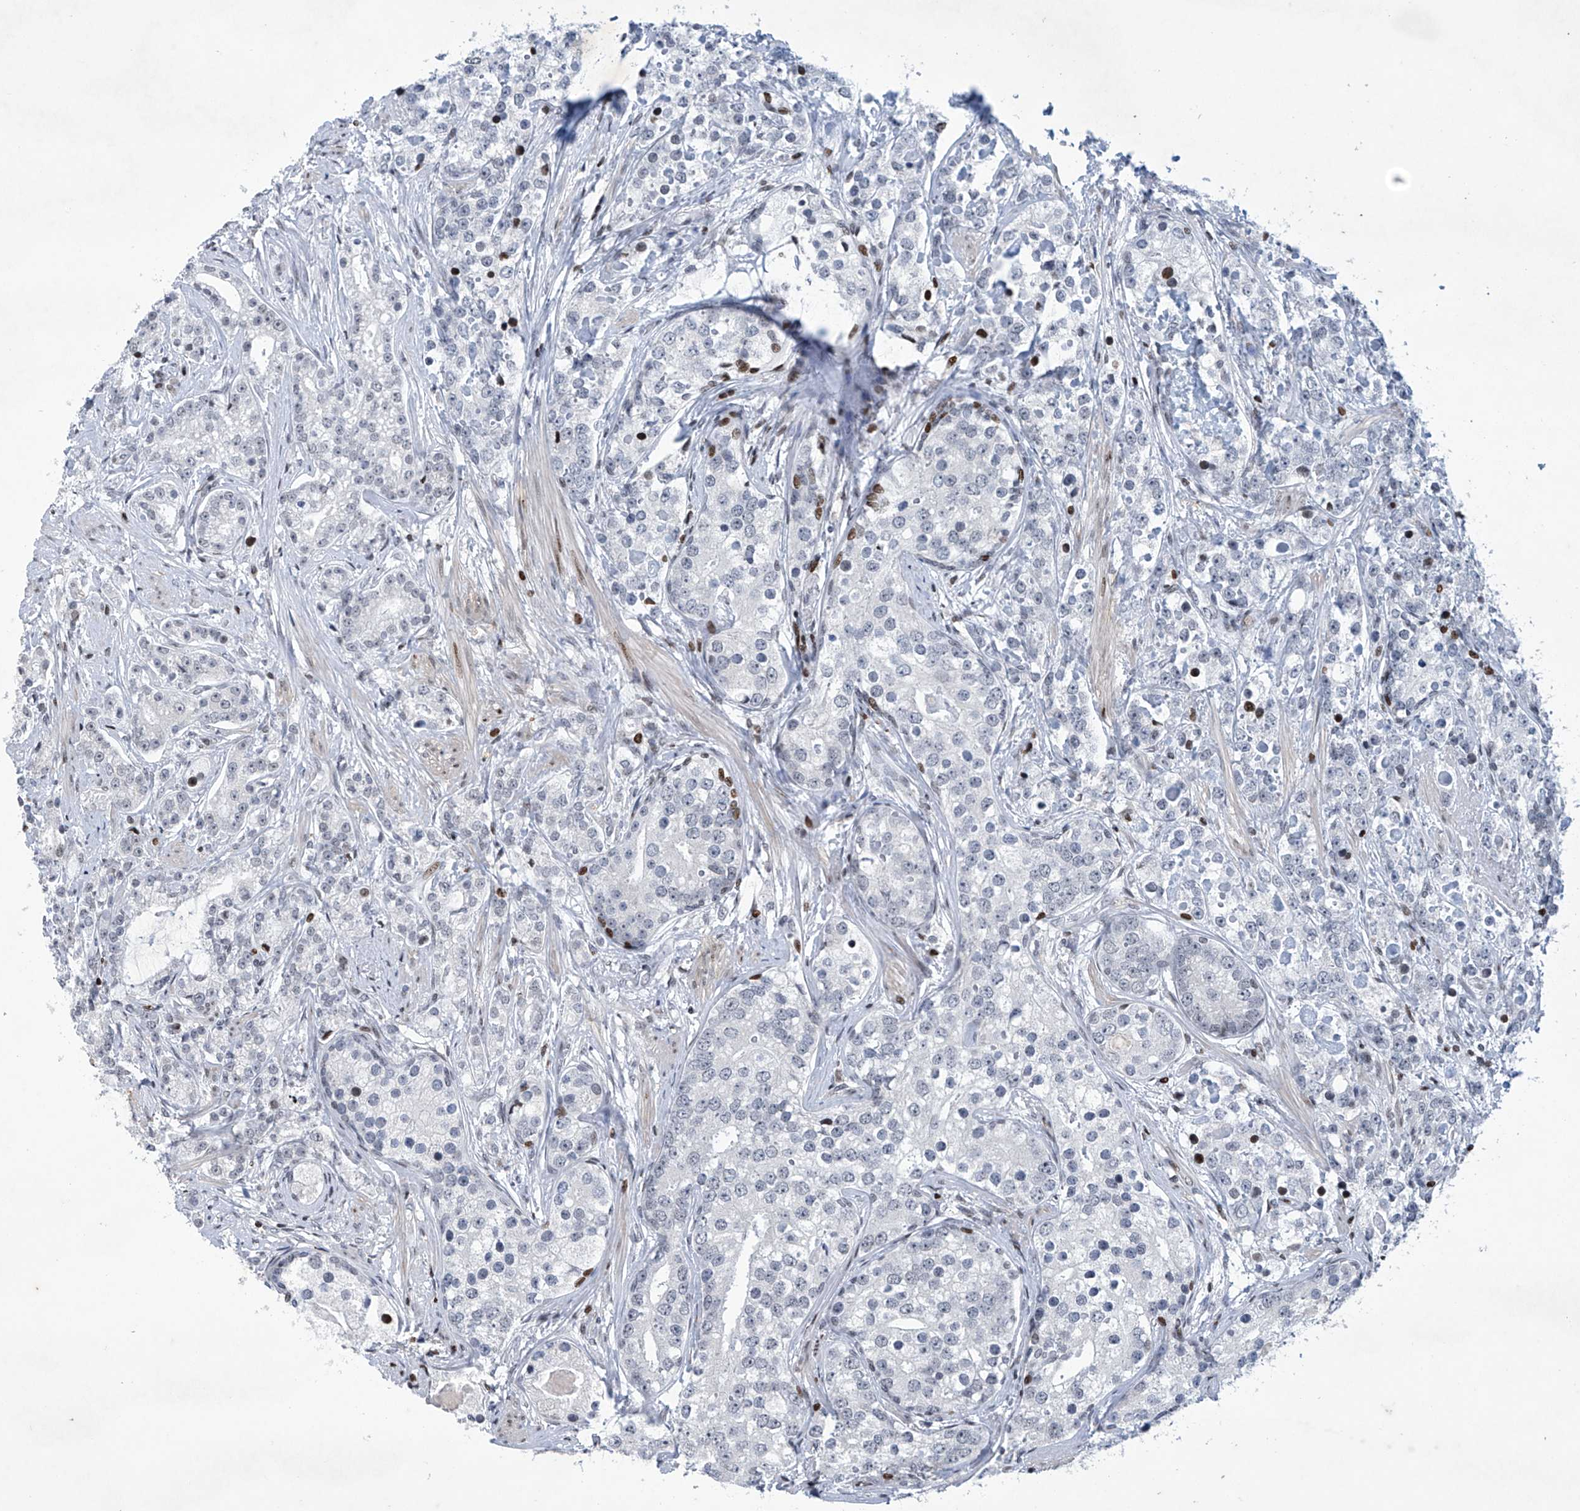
{"staining": {"intensity": "moderate", "quantity": "<25%", "location": "nuclear"}, "tissue": "prostate cancer", "cell_type": "Tumor cells", "image_type": "cancer", "snomed": [{"axis": "morphology", "description": "Adenocarcinoma, High grade"}, {"axis": "topography", "description": "Prostate"}], "caption": "Immunohistochemistry image of neoplastic tissue: human prostate cancer stained using immunohistochemistry reveals low levels of moderate protein expression localized specifically in the nuclear of tumor cells, appearing as a nuclear brown color.", "gene": "RFX7", "patient": {"sex": "male", "age": 69}}